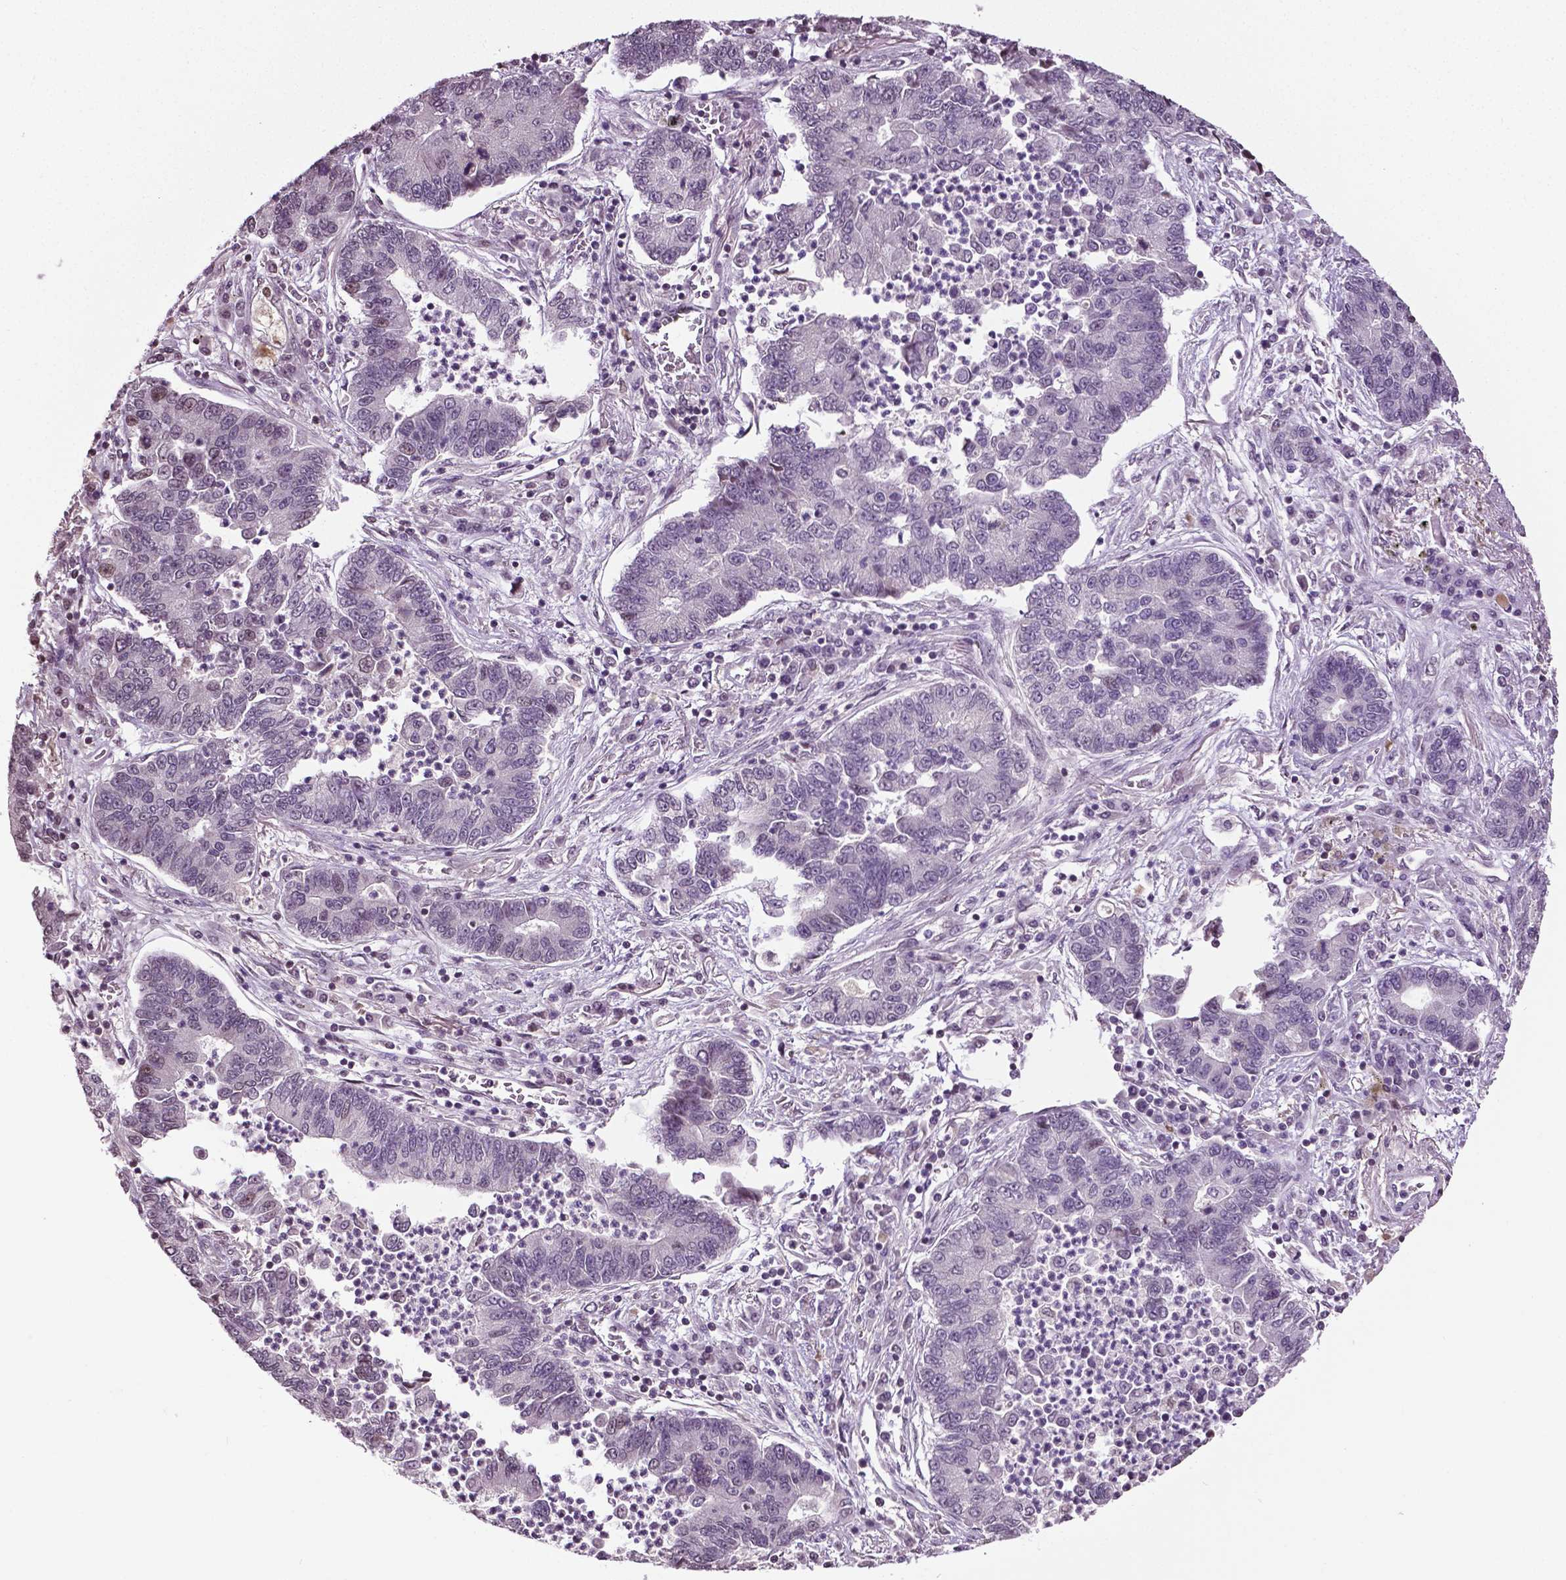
{"staining": {"intensity": "negative", "quantity": "none", "location": "none"}, "tissue": "lung cancer", "cell_type": "Tumor cells", "image_type": "cancer", "snomed": [{"axis": "morphology", "description": "Adenocarcinoma, NOS"}, {"axis": "topography", "description": "Lung"}], "caption": "IHC micrograph of neoplastic tissue: human adenocarcinoma (lung) stained with DAB (3,3'-diaminobenzidine) shows no significant protein expression in tumor cells.", "gene": "DLX5", "patient": {"sex": "female", "age": 57}}